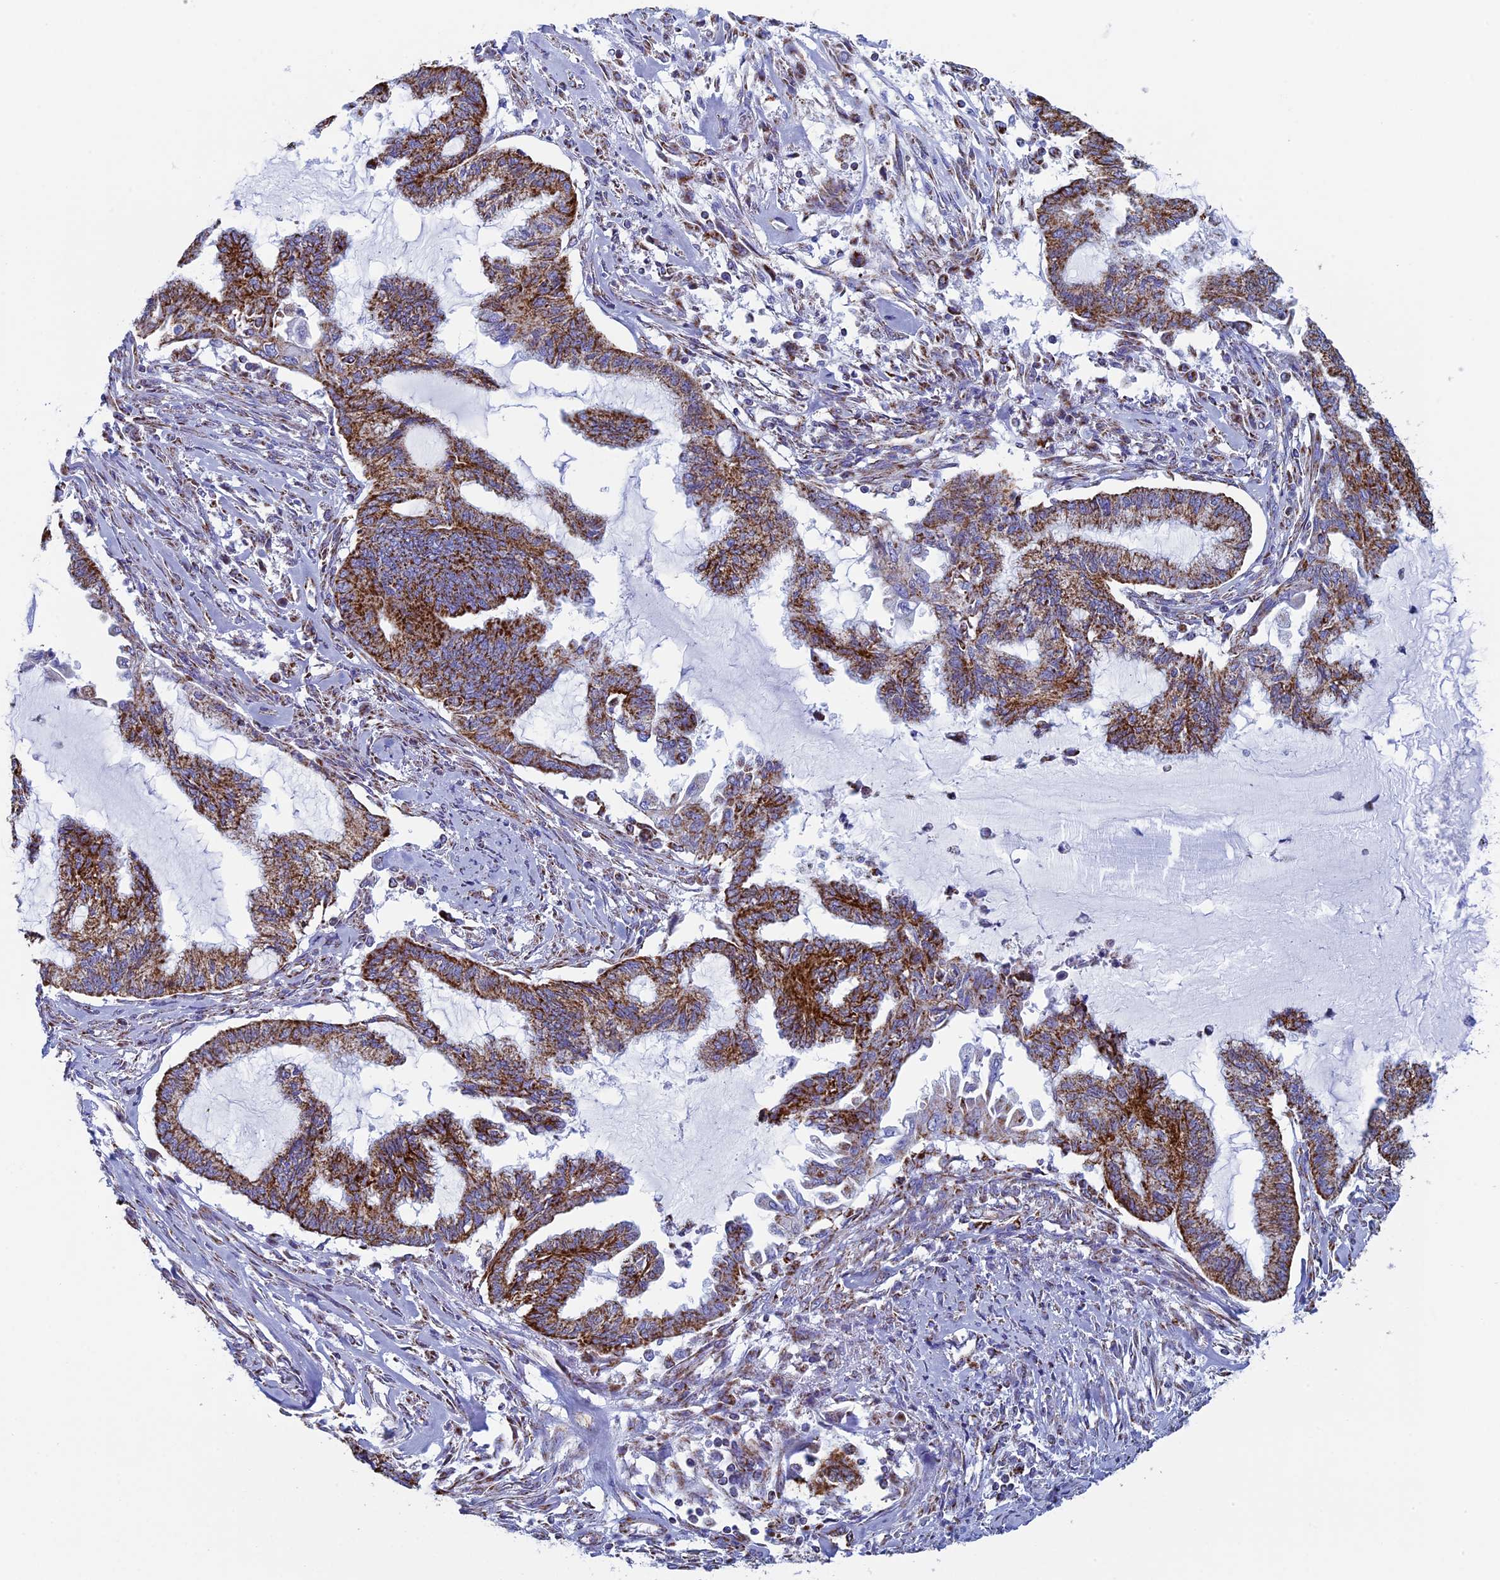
{"staining": {"intensity": "strong", "quantity": ">75%", "location": "cytoplasmic/membranous"}, "tissue": "endometrial cancer", "cell_type": "Tumor cells", "image_type": "cancer", "snomed": [{"axis": "morphology", "description": "Adenocarcinoma, NOS"}, {"axis": "topography", "description": "Endometrium"}], "caption": "Endometrial cancer was stained to show a protein in brown. There is high levels of strong cytoplasmic/membranous expression in about >75% of tumor cells.", "gene": "UQCRFS1", "patient": {"sex": "female", "age": 86}}